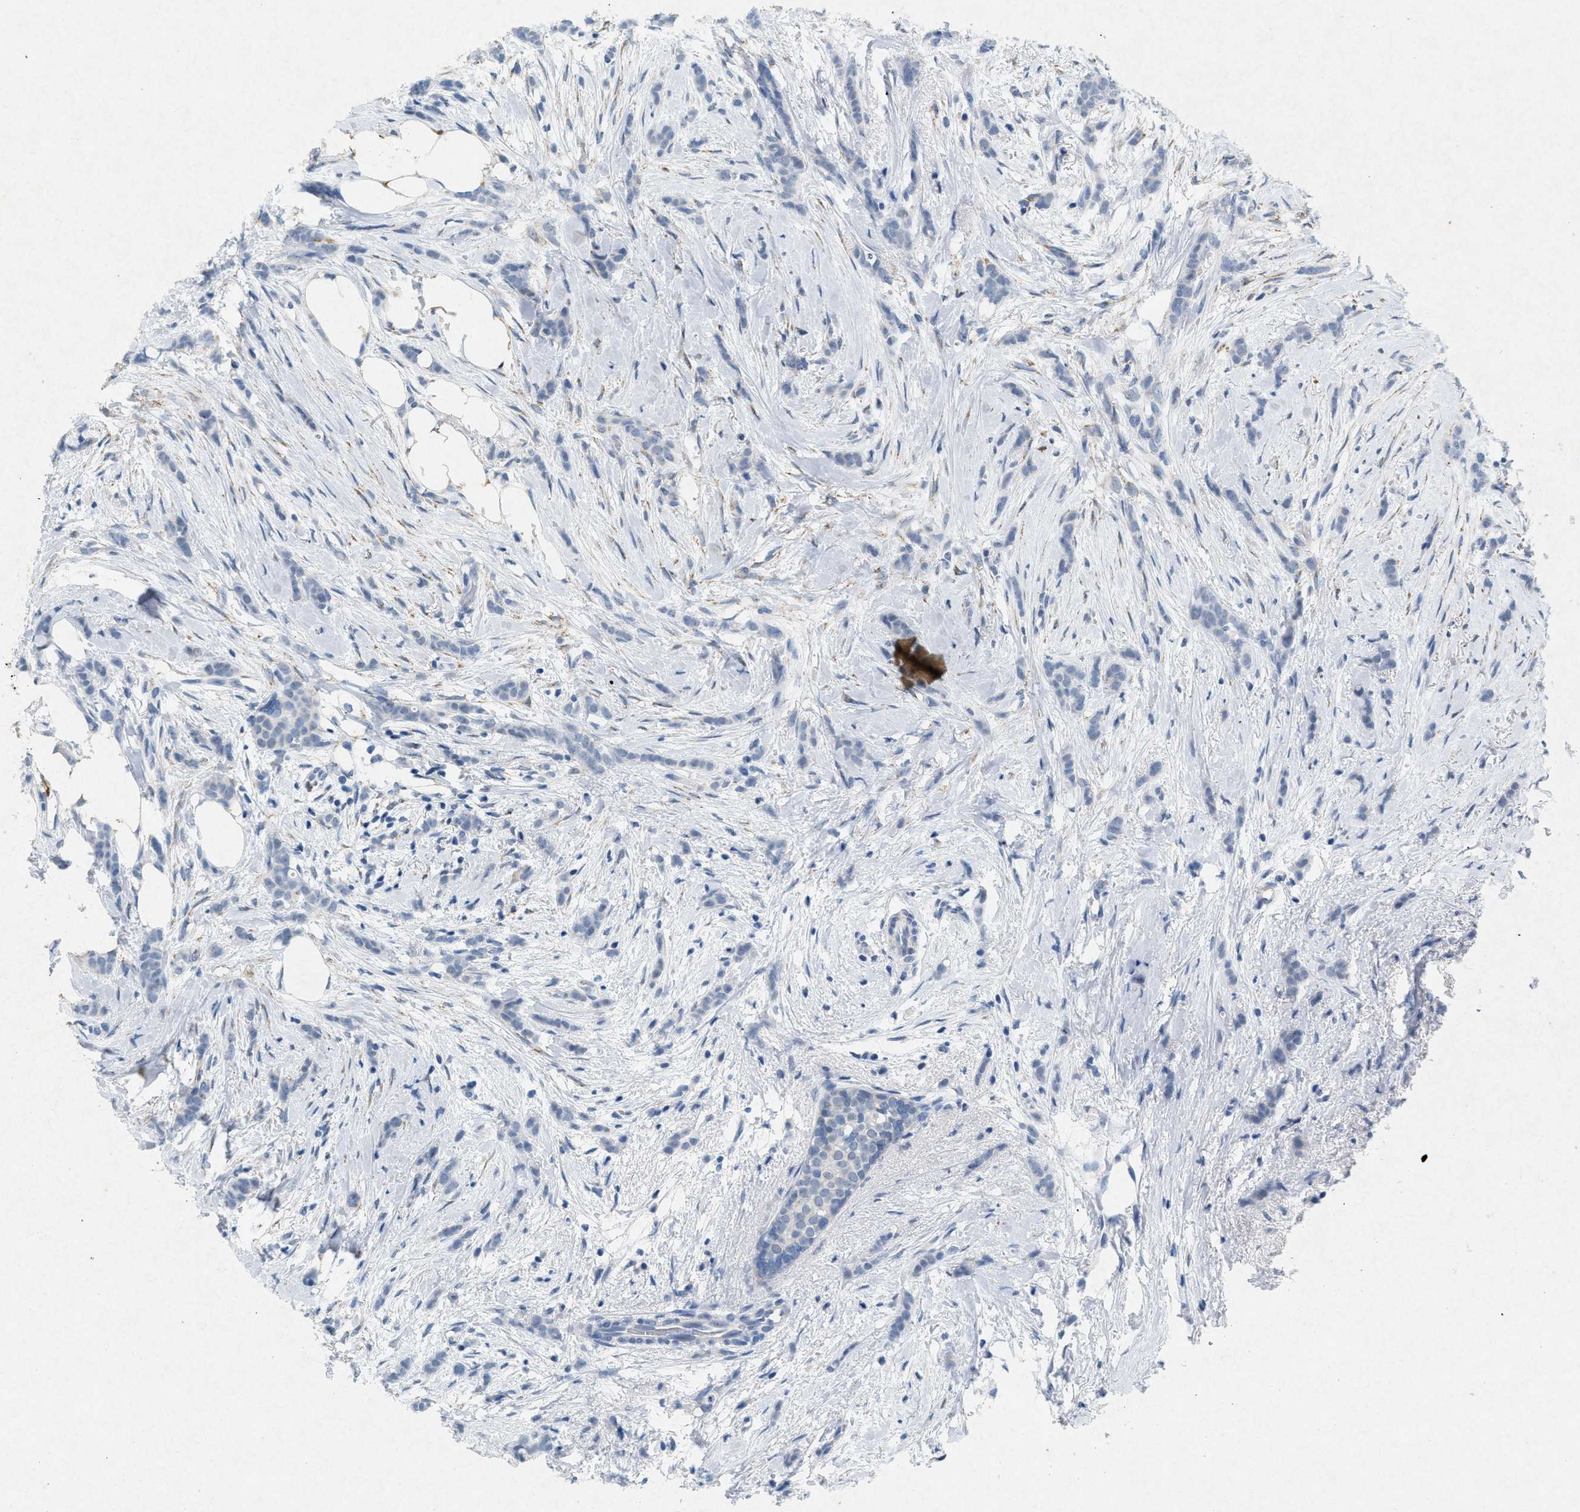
{"staining": {"intensity": "negative", "quantity": "none", "location": "none"}, "tissue": "breast cancer", "cell_type": "Tumor cells", "image_type": "cancer", "snomed": [{"axis": "morphology", "description": "Lobular carcinoma, in situ"}, {"axis": "morphology", "description": "Lobular carcinoma"}, {"axis": "topography", "description": "Breast"}], "caption": "Immunohistochemistry (IHC) micrograph of neoplastic tissue: human lobular carcinoma (breast) stained with DAB (3,3'-diaminobenzidine) demonstrates no significant protein staining in tumor cells.", "gene": "TASOR", "patient": {"sex": "female", "age": 41}}